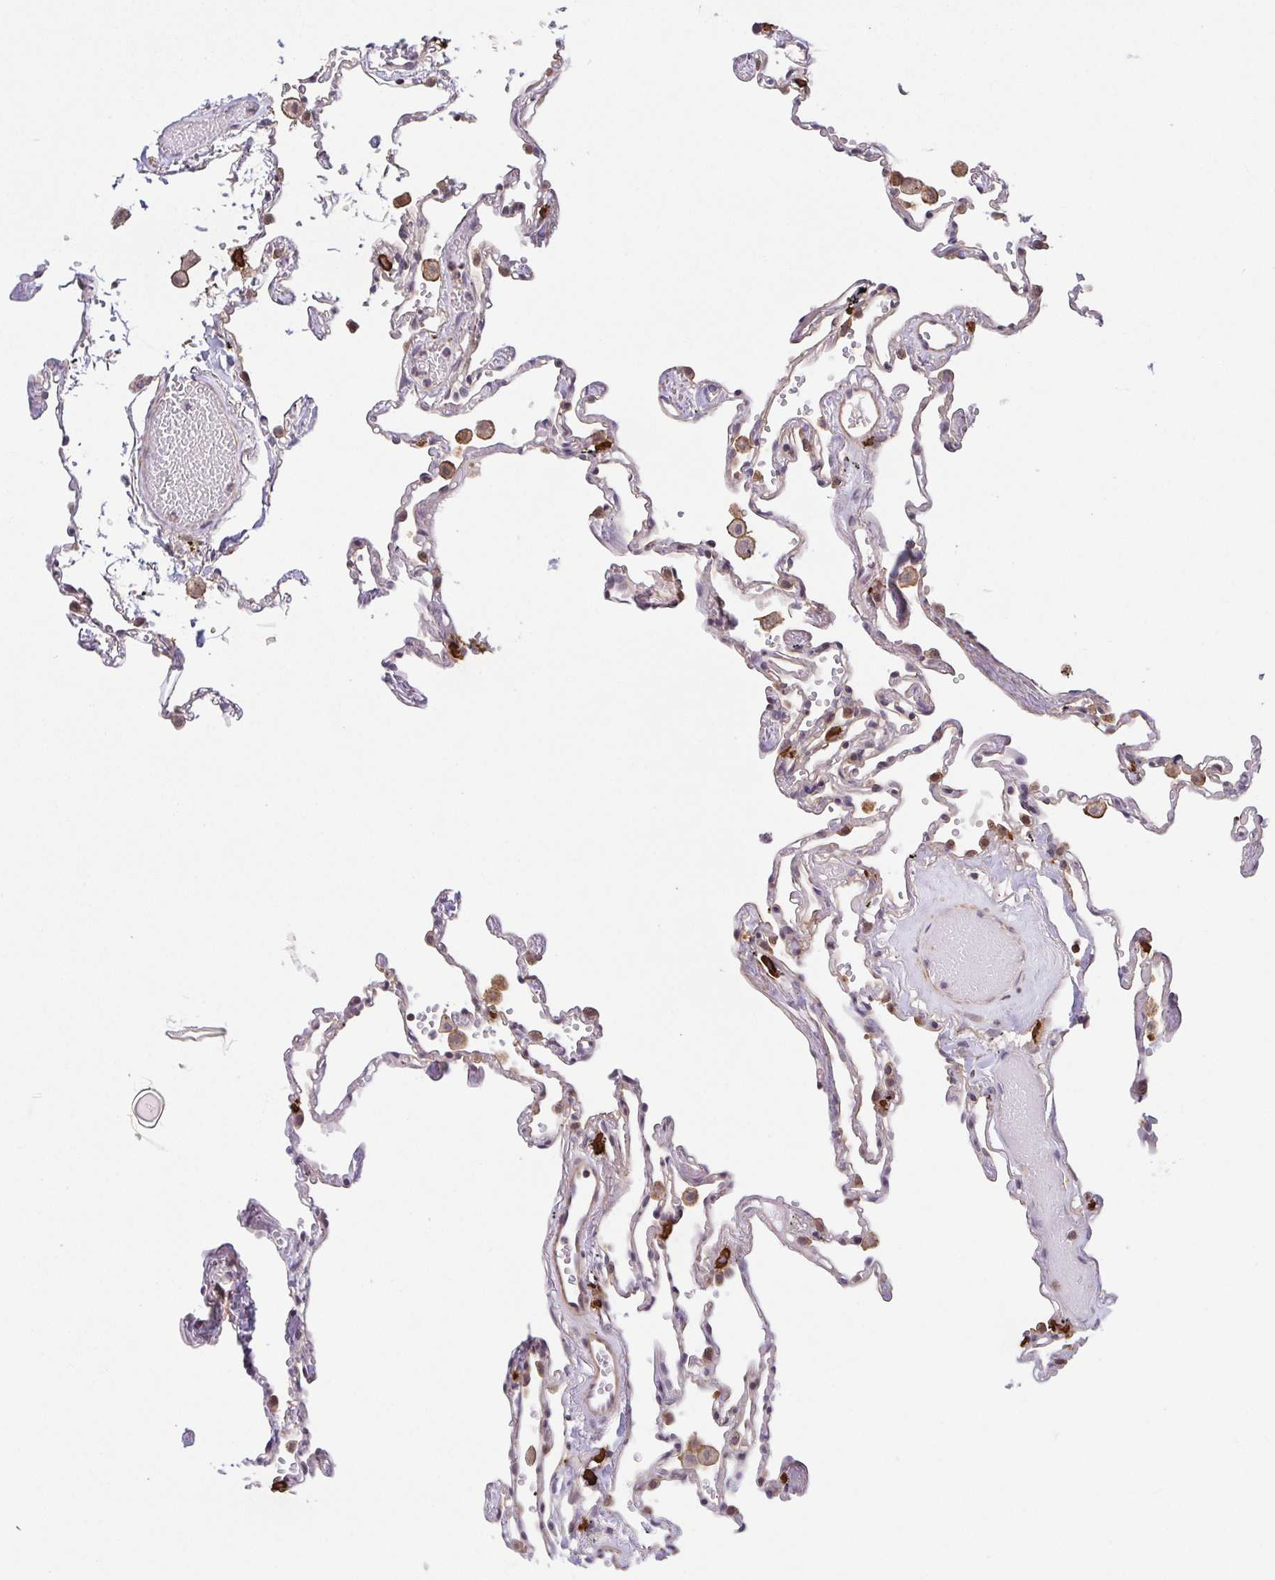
{"staining": {"intensity": "weak", "quantity": ">75%", "location": "cytoplasmic/membranous"}, "tissue": "lung", "cell_type": "Alveolar cells", "image_type": "normal", "snomed": [{"axis": "morphology", "description": "Normal tissue, NOS"}, {"axis": "topography", "description": "Lung"}], "caption": "The photomicrograph exhibits a brown stain indicating the presence of a protein in the cytoplasmic/membranous of alveolar cells in lung. The protein of interest is stained brown, and the nuclei are stained in blue (DAB IHC with brightfield microscopy, high magnification).", "gene": "PREPL", "patient": {"sex": "female", "age": 67}}